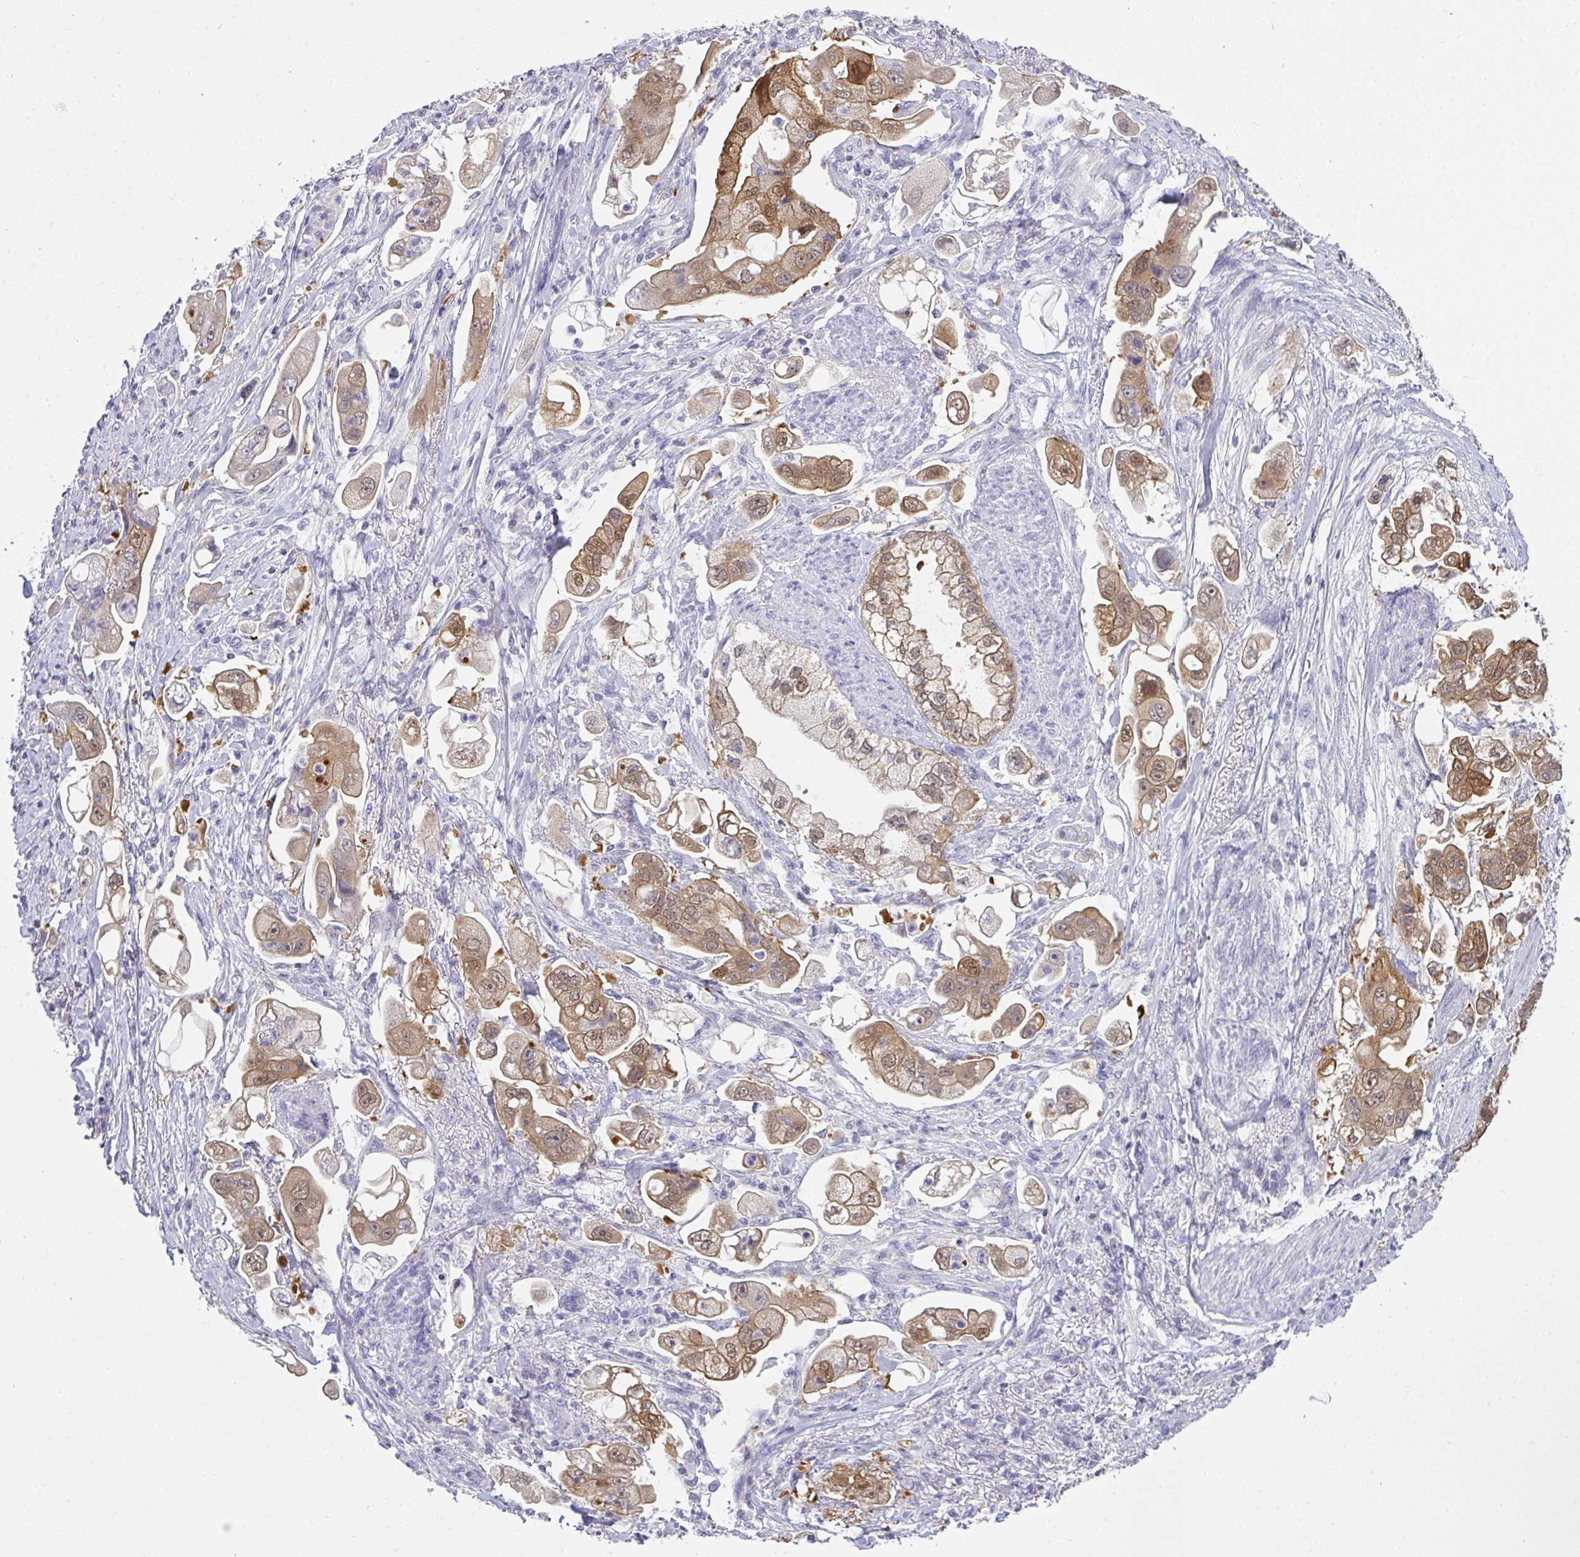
{"staining": {"intensity": "moderate", "quantity": "25%-75%", "location": "cytoplasmic/membranous,nuclear"}, "tissue": "stomach cancer", "cell_type": "Tumor cells", "image_type": "cancer", "snomed": [{"axis": "morphology", "description": "Adenocarcinoma, NOS"}, {"axis": "topography", "description": "Stomach"}], "caption": "Tumor cells demonstrate medium levels of moderate cytoplasmic/membranous and nuclear positivity in approximately 25%-75% of cells in adenocarcinoma (stomach). (DAB = brown stain, brightfield microscopy at high magnification).", "gene": "GSDMB", "patient": {"sex": "male", "age": 62}}